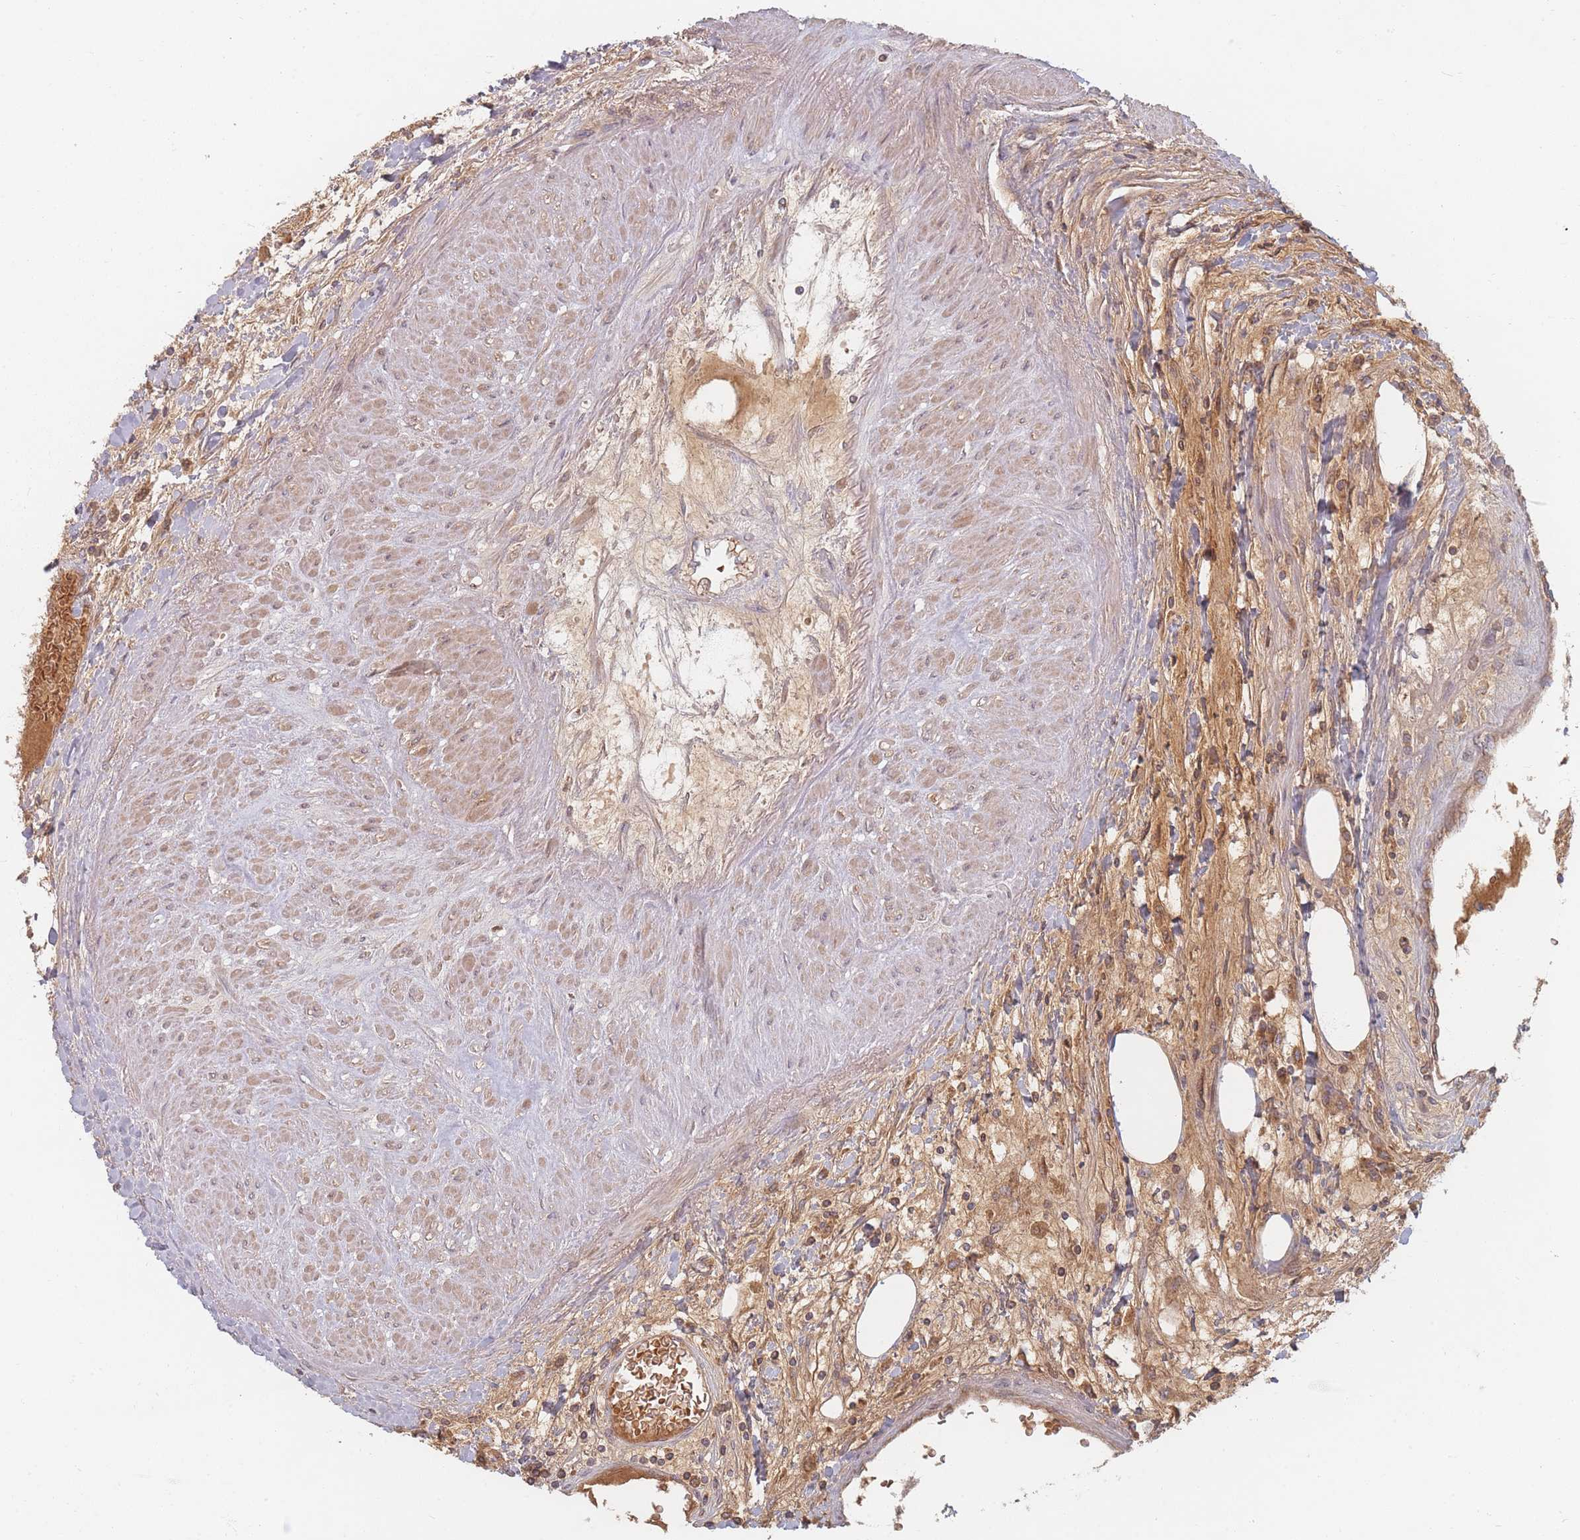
{"staining": {"intensity": "moderate", "quantity": ">75%", "location": "cytoplasmic/membranous"}, "tissue": "renal cancer", "cell_type": "Tumor cells", "image_type": "cancer", "snomed": [{"axis": "morphology", "description": "Adenocarcinoma, NOS"}, {"axis": "topography", "description": "Kidney"}], "caption": "High-power microscopy captured an IHC image of renal cancer, revealing moderate cytoplasmic/membranous expression in approximately >75% of tumor cells. (brown staining indicates protein expression, while blue staining denotes nuclei).", "gene": "OR2M4", "patient": {"sex": "male", "age": 80}}